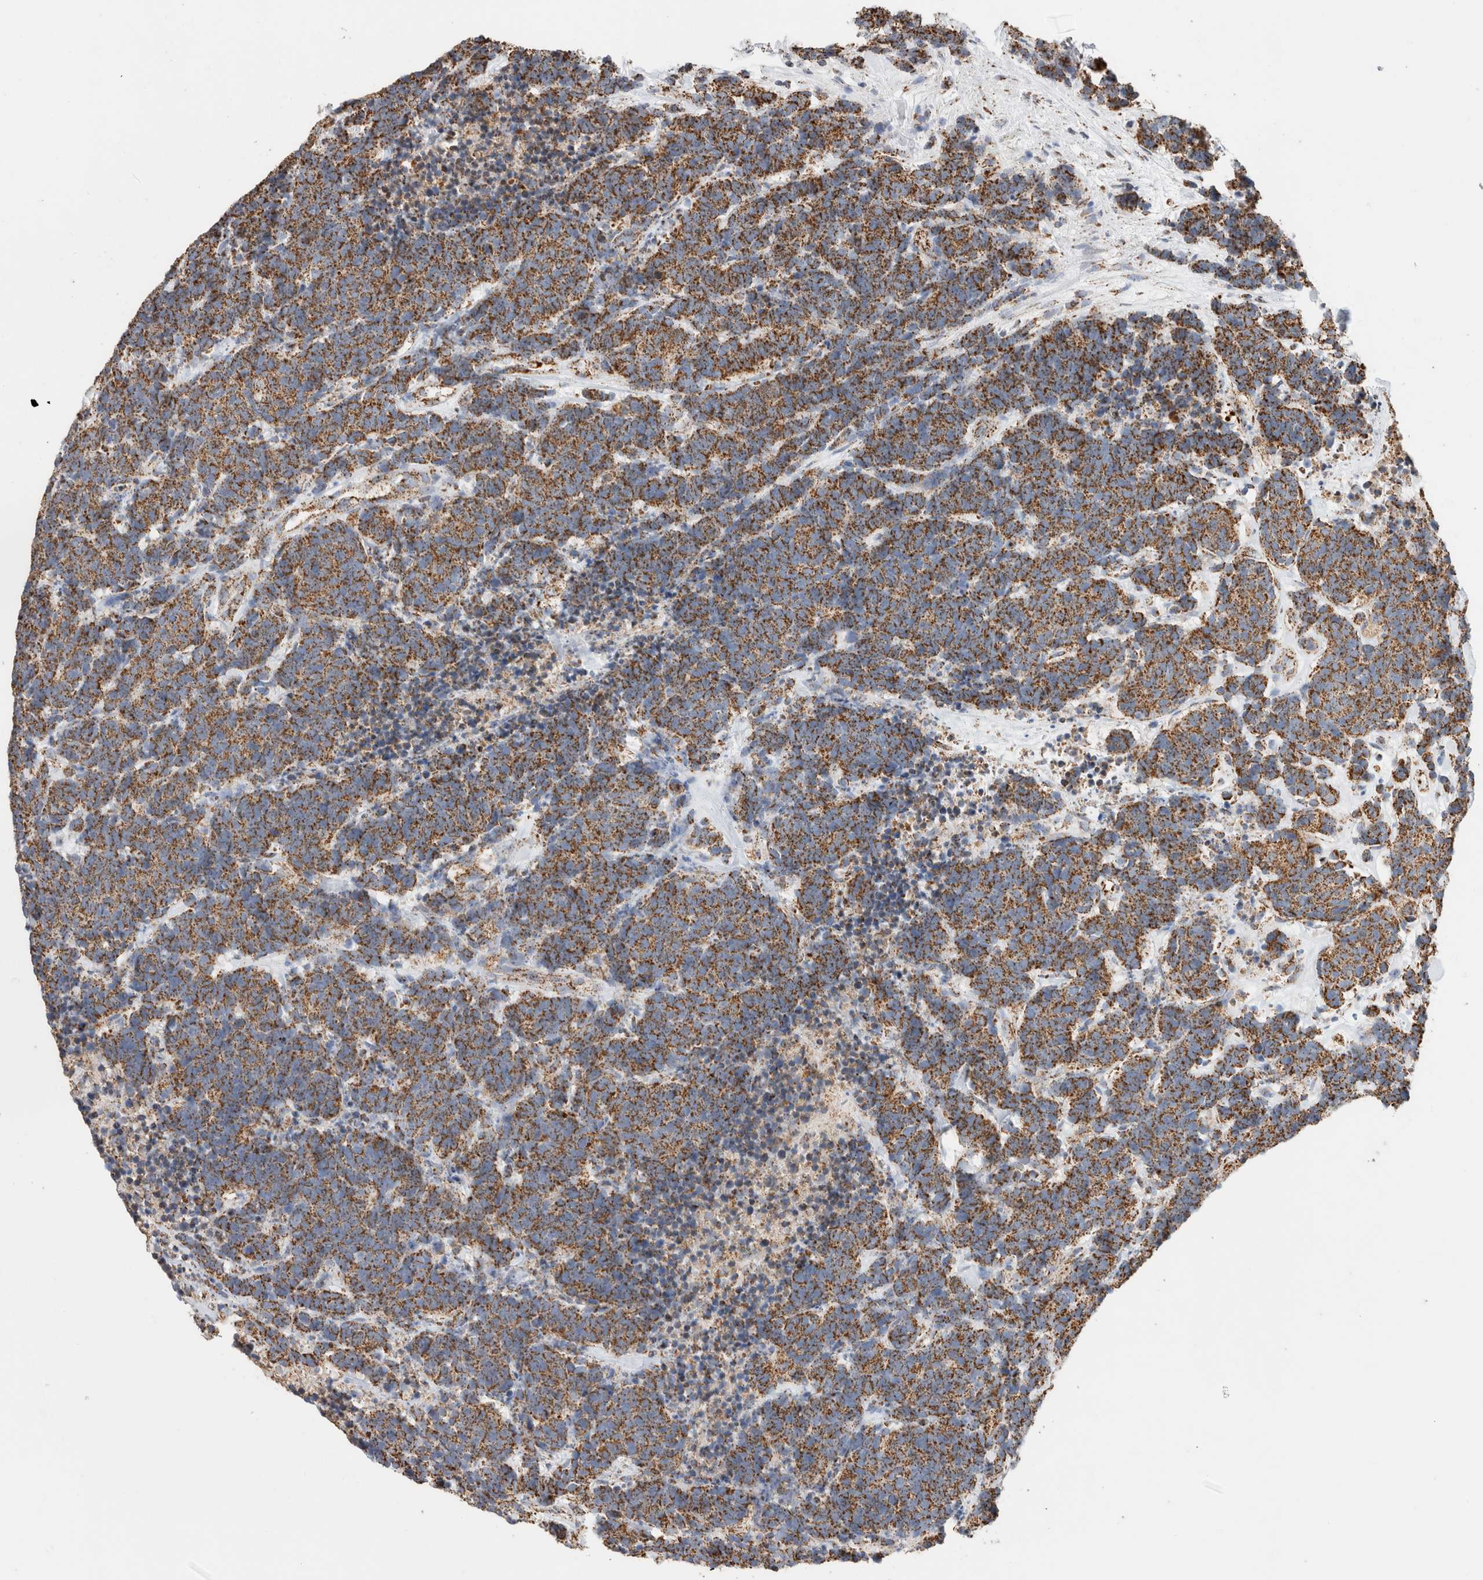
{"staining": {"intensity": "moderate", "quantity": ">75%", "location": "cytoplasmic/membranous"}, "tissue": "carcinoid", "cell_type": "Tumor cells", "image_type": "cancer", "snomed": [{"axis": "morphology", "description": "Carcinoma, NOS"}, {"axis": "morphology", "description": "Carcinoid, malignant, NOS"}, {"axis": "topography", "description": "Urinary bladder"}], "caption": "Moderate cytoplasmic/membranous positivity for a protein is seen in about >75% of tumor cells of malignant carcinoid using IHC.", "gene": "C1QBP", "patient": {"sex": "male", "age": 57}}